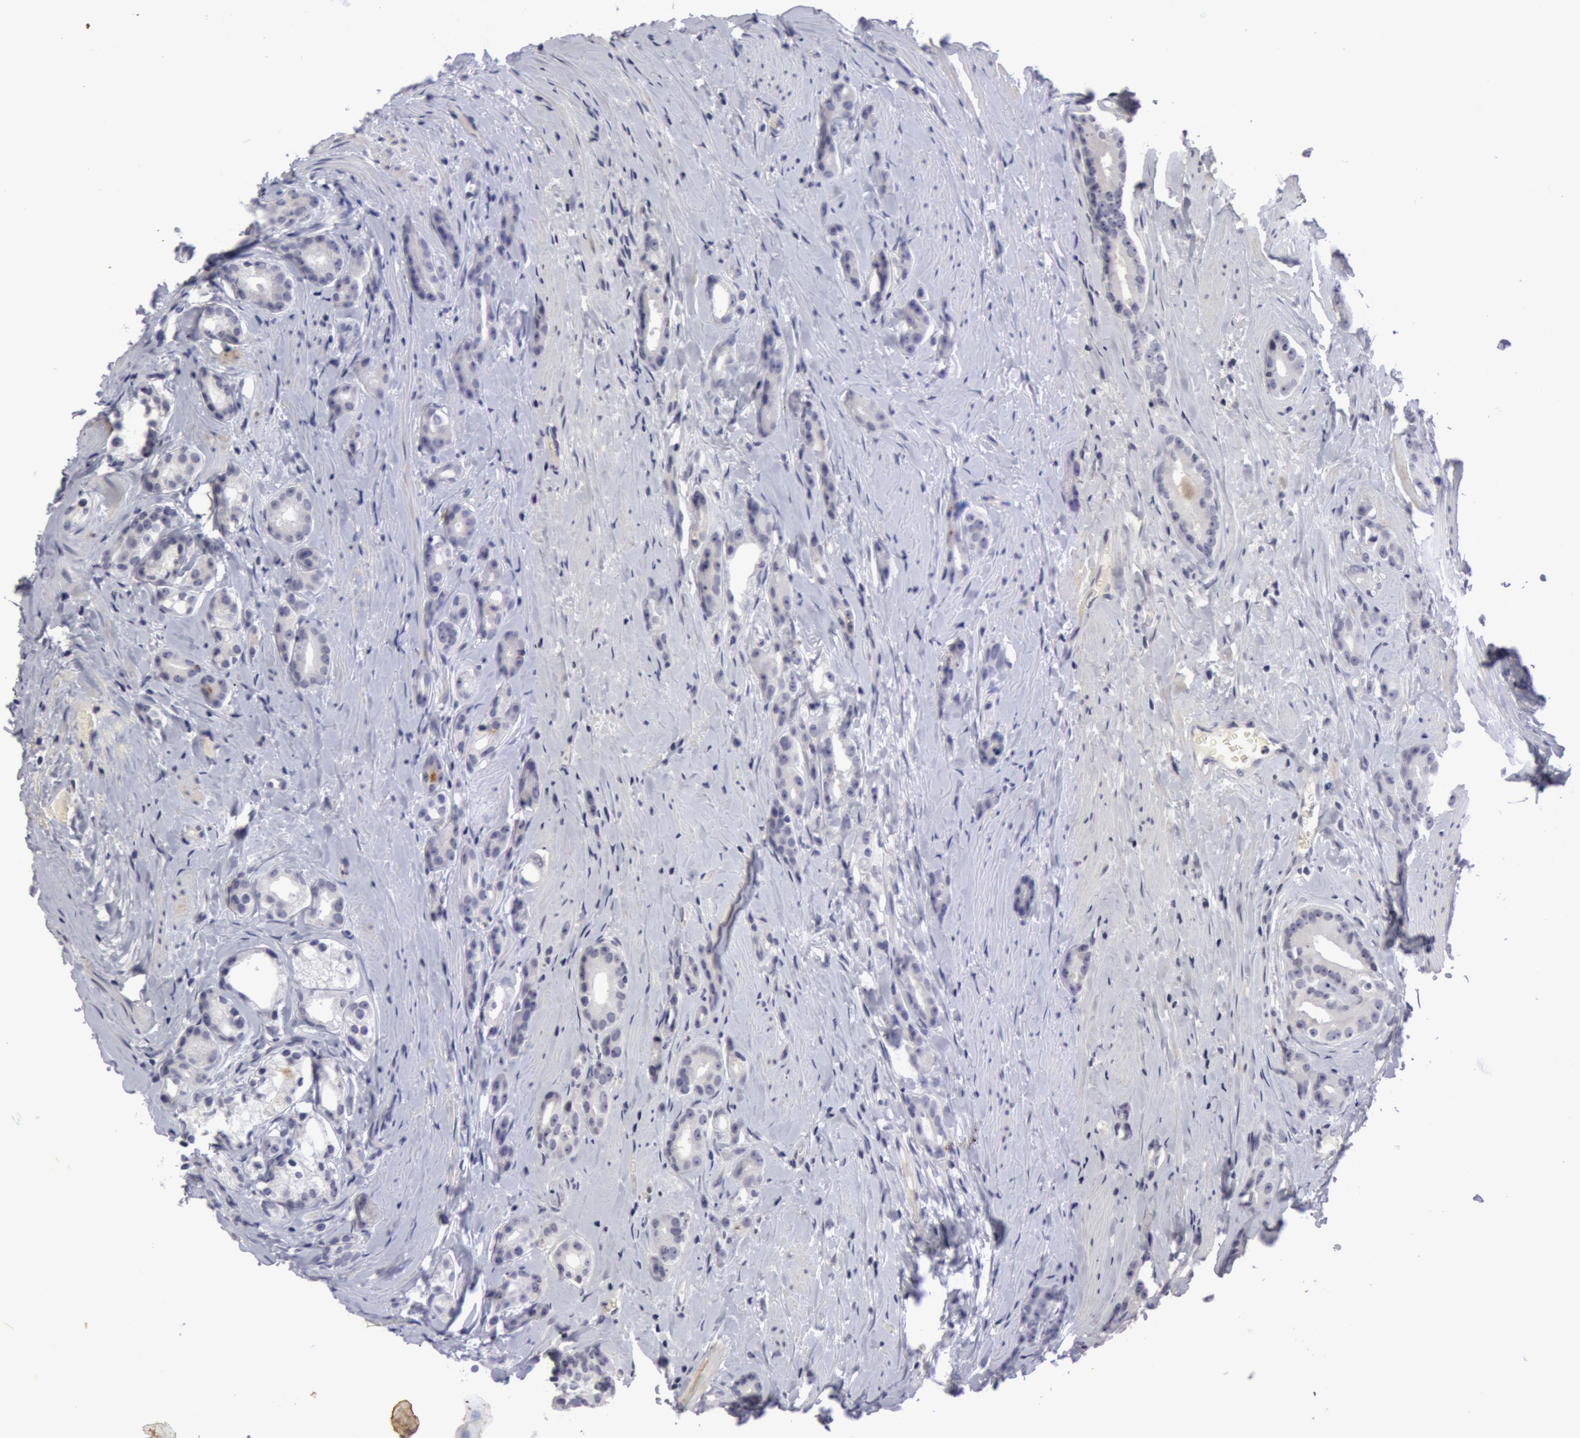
{"staining": {"intensity": "negative", "quantity": "none", "location": "none"}, "tissue": "prostate cancer", "cell_type": "Tumor cells", "image_type": "cancer", "snomed": [{"axis": "morphology", "description": "Adenocarcinoma, Medium grade"}, {"axis": "topography", "description": "Prostate"}], "caption": "A high-resolution histopathology image shows IHC staining of prostate cancer, which shows no significant staining in tumor cells.", "gene": "NLGN4X", "patient": {"sex": "male", "age": 59}}